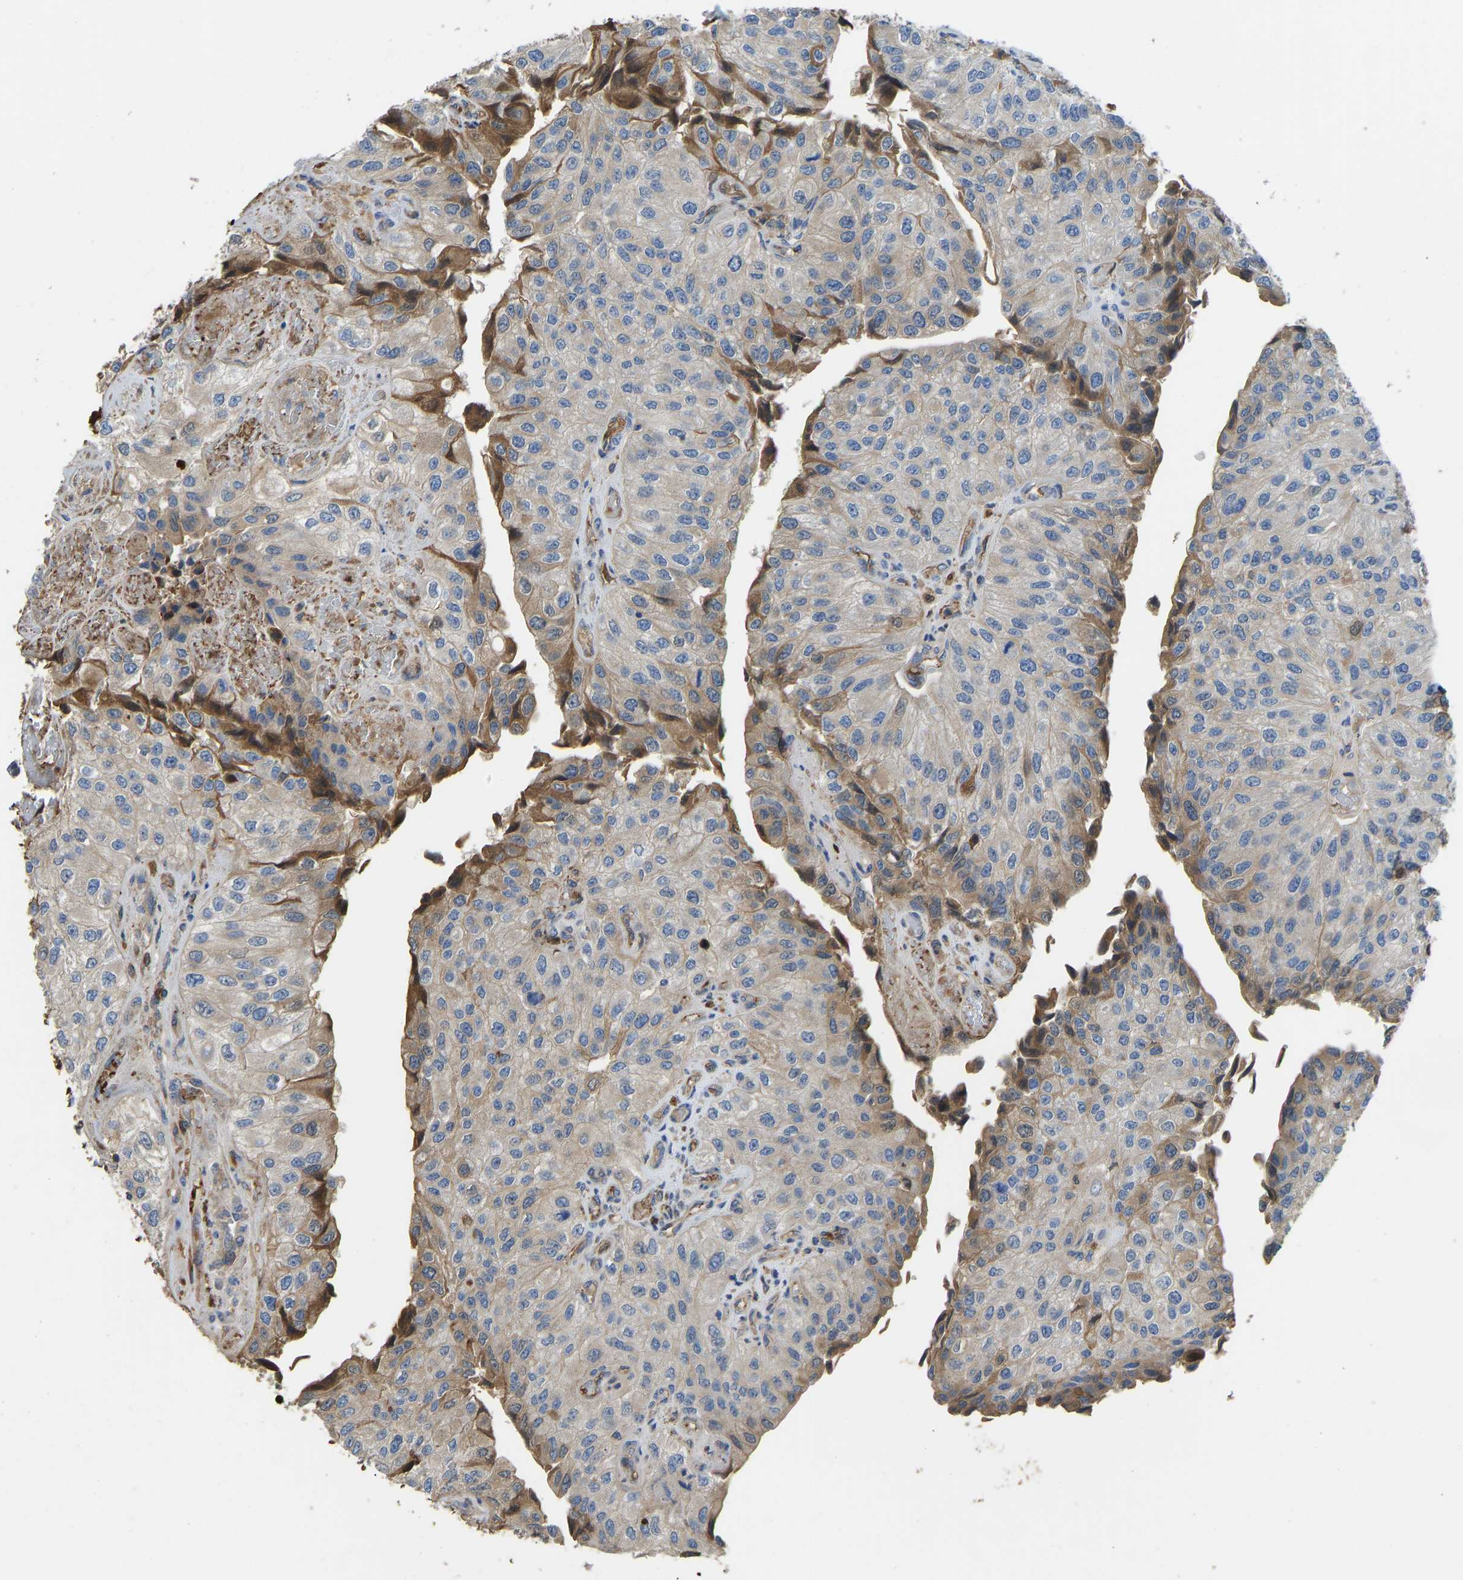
{"staining": {"intensity": "moderate", "quantity": "<25%", "location": "cytoplasmic/membranous"}, "tissue": "urothelial cancer", "cell_type": "Tumor cells", "image_type": "cancer", "snomed": [{"axis": "morphology", "description": "Urothelial carcinoma, High grade"}, {"axis": "topography", "description": "Kidney"}, {"axis": "topography", "description": "Urinary bladder"}], "caption": "High-power microscopy captured an immunohistochemistry histopathology image of urothelial cancer, revealing moderate cytoplasmic/membranous staining in approximately <25% of tumor cells.", "gene": "VCPKMT", "patient": {"sex": "male", "age": 77}}